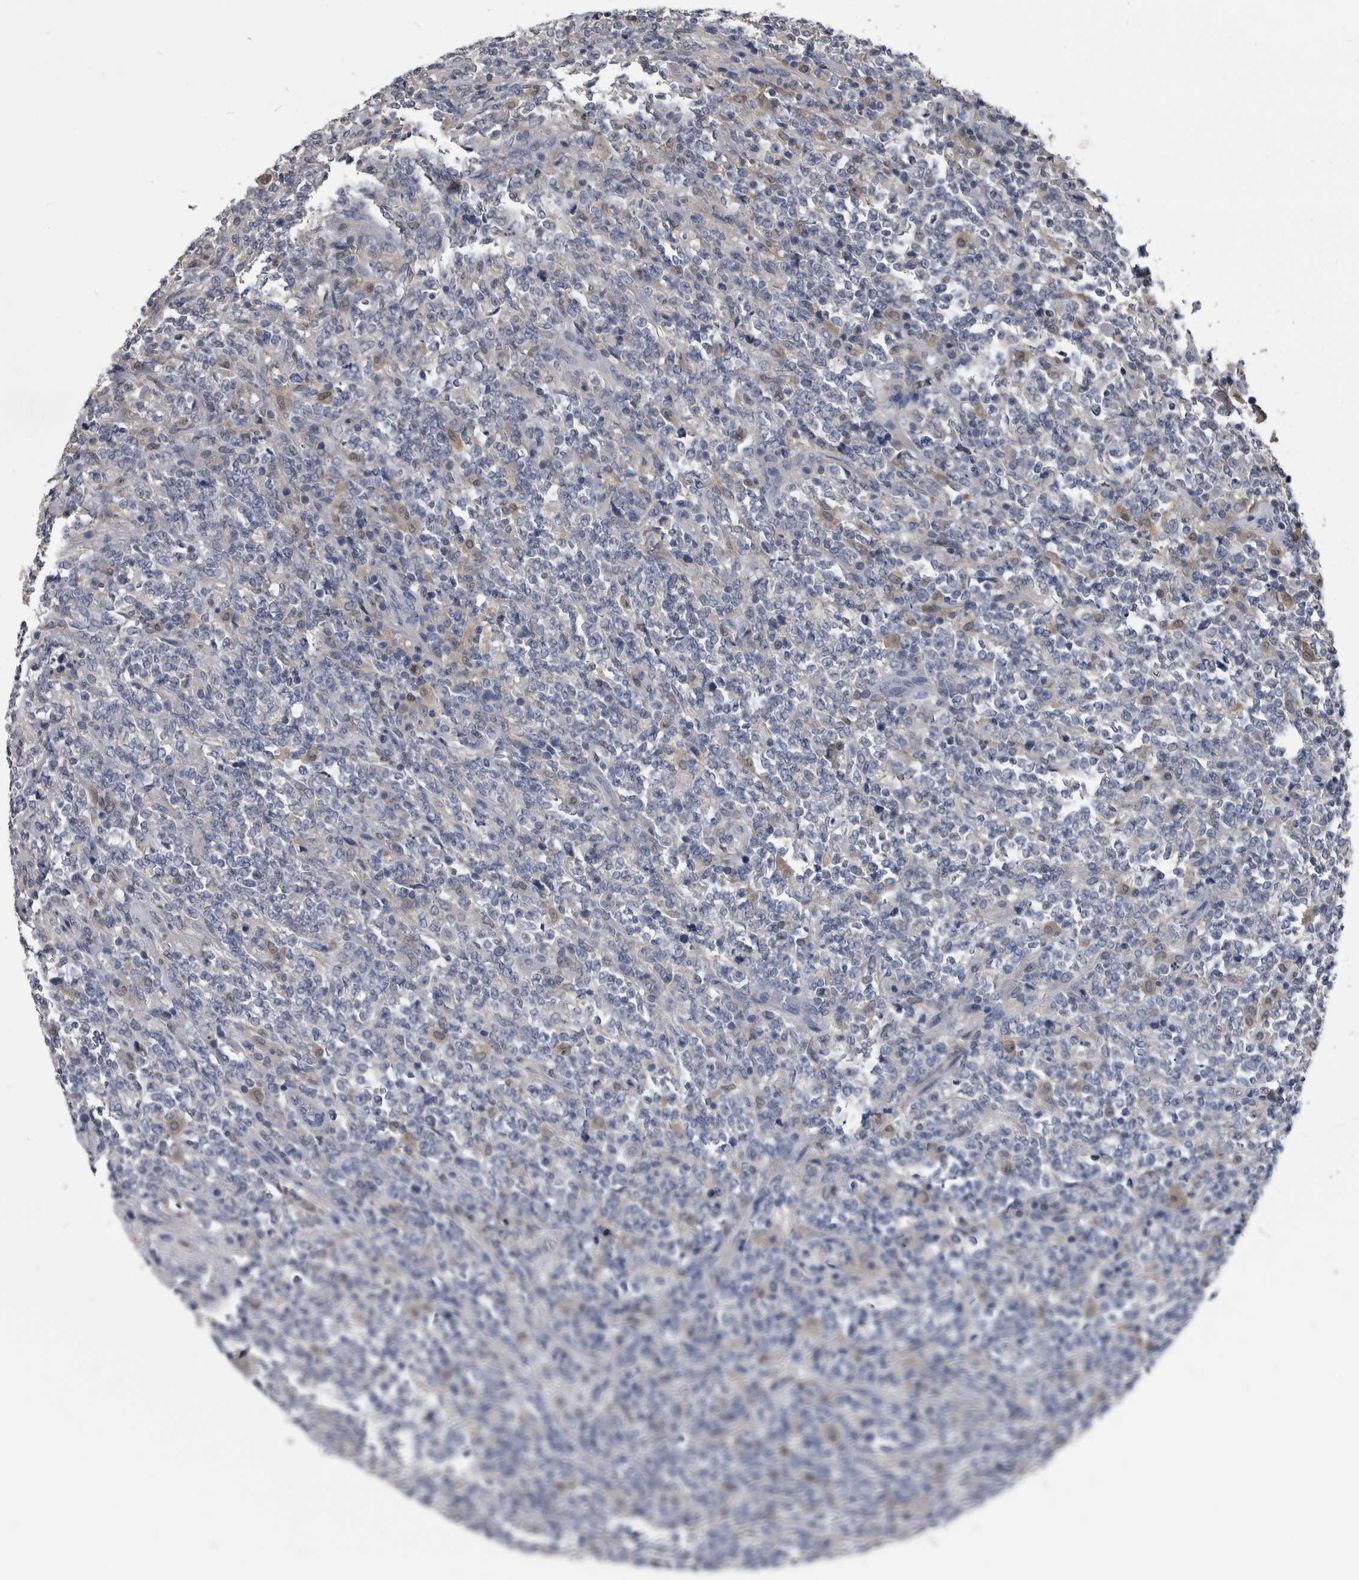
{"staining": {"intensity": "negative", "quantity": "none", "location": "none"}, "tissue": "lymphoma", "cell_type": "Tumor cells", "image_type": "cancer", "snomed": [{"axis": "morphology", "description": "Malignant lymphoma, non-Hodgkin's type, High grade"}, {"axis": "topography", "description": "Soft tissue"}], "caption": "DAB (3,3'-diaminobenzidine) immunohistochemical staining of human lymphoma reveals no significant positivity in tumor cells.", "gene": "PDXK", "patient": {"sex": "male", "age": 18}}